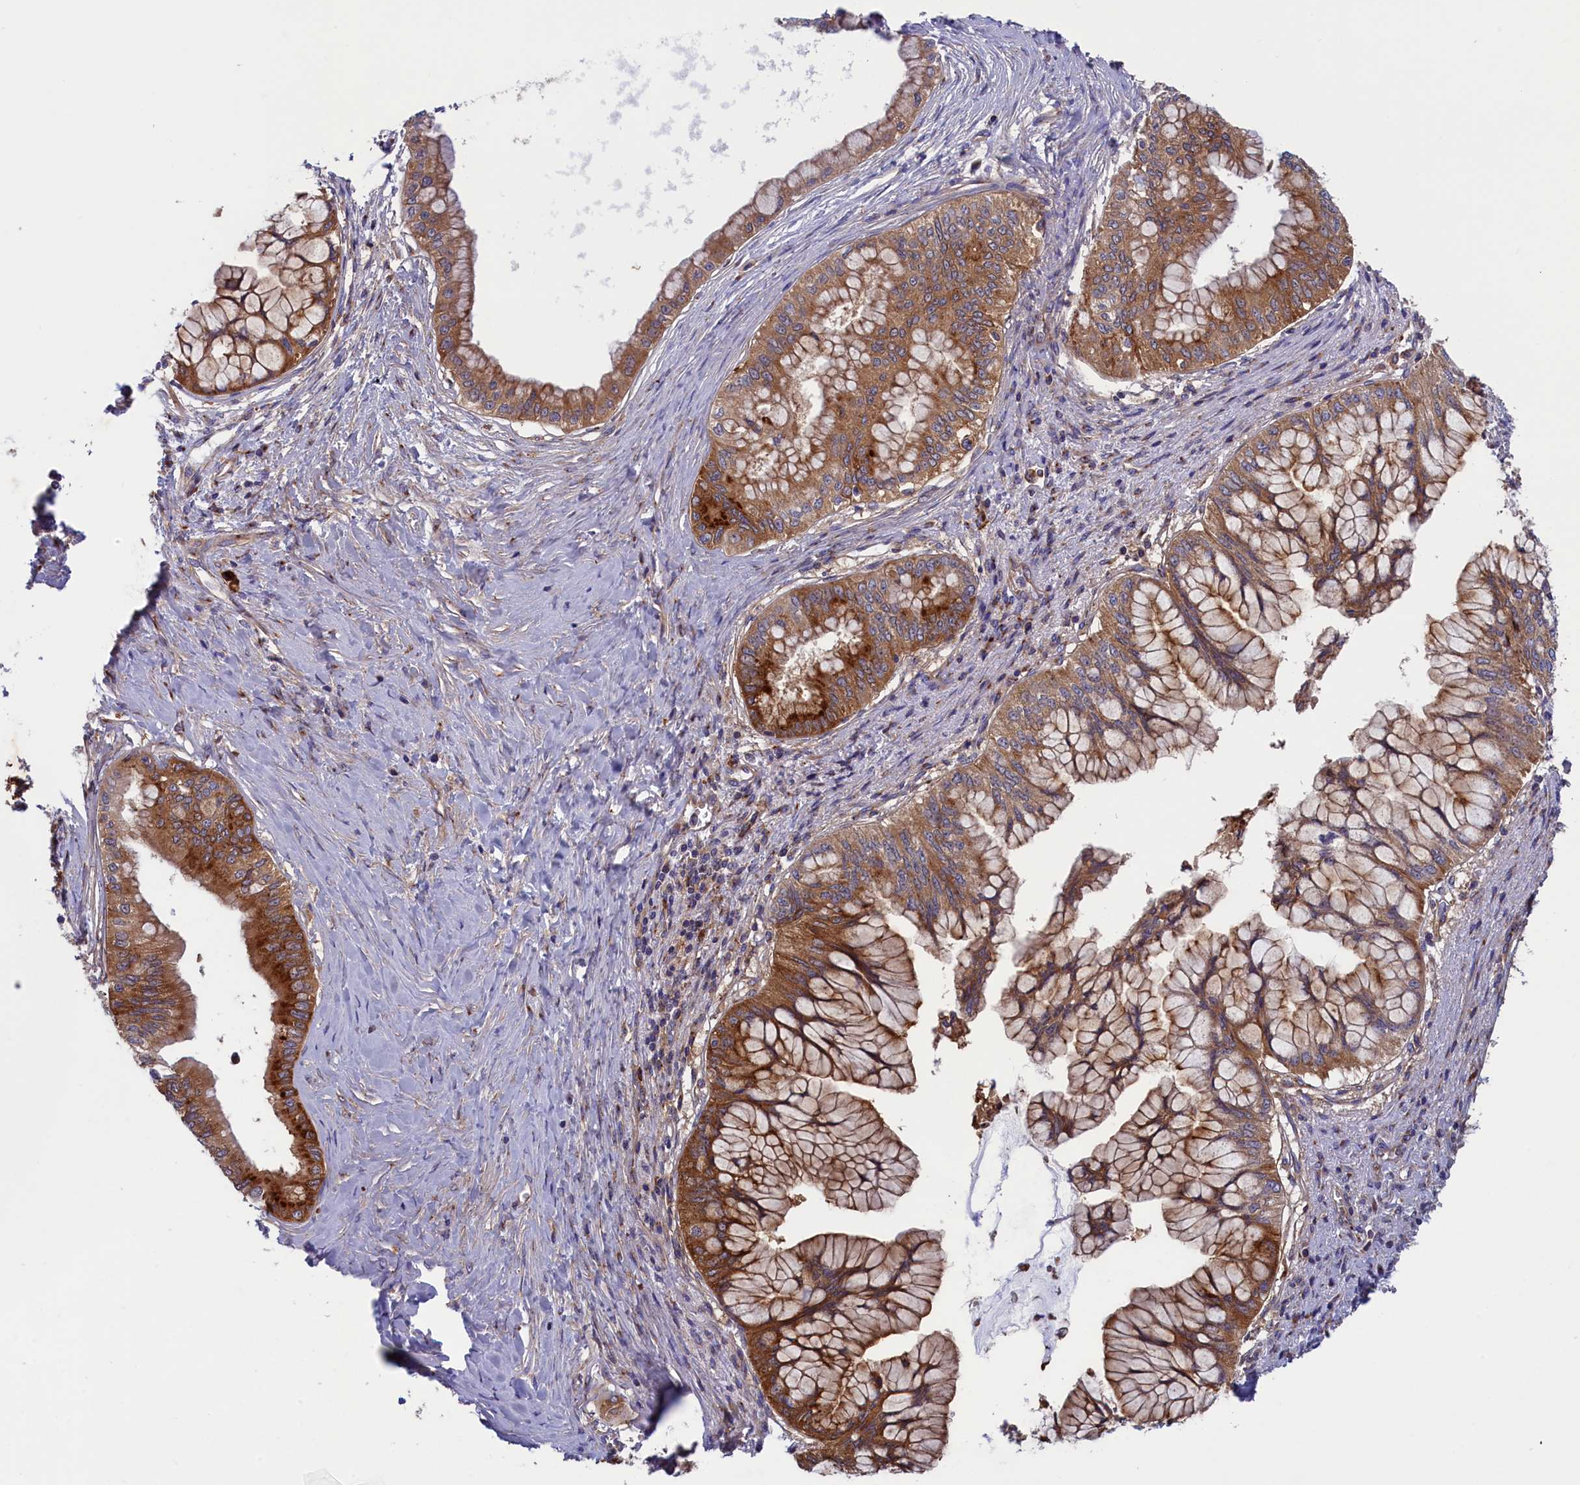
{"staining": {"intensity": "strong", "quantity": "25%-75%", "location": "cytoplasmic/membranous"}, "tissue": "pancreatic cancer", "cell_type": "Tumor cells", "image_type": "cancer", "snomed": [{"axis": "morphology", "description": "Adenocarcinoma, NOS"}, {"axis": "topography", "description": "Pancreas"}], "caption": "Tumor cells demonstrate strong cytoplasmic/membranous expression in approximately 25%-75% of cells in pancreatic cancer (adenocarcinoma).", "gene": "SCAMP4", "patient": {"sex": "male", "age": 46}}